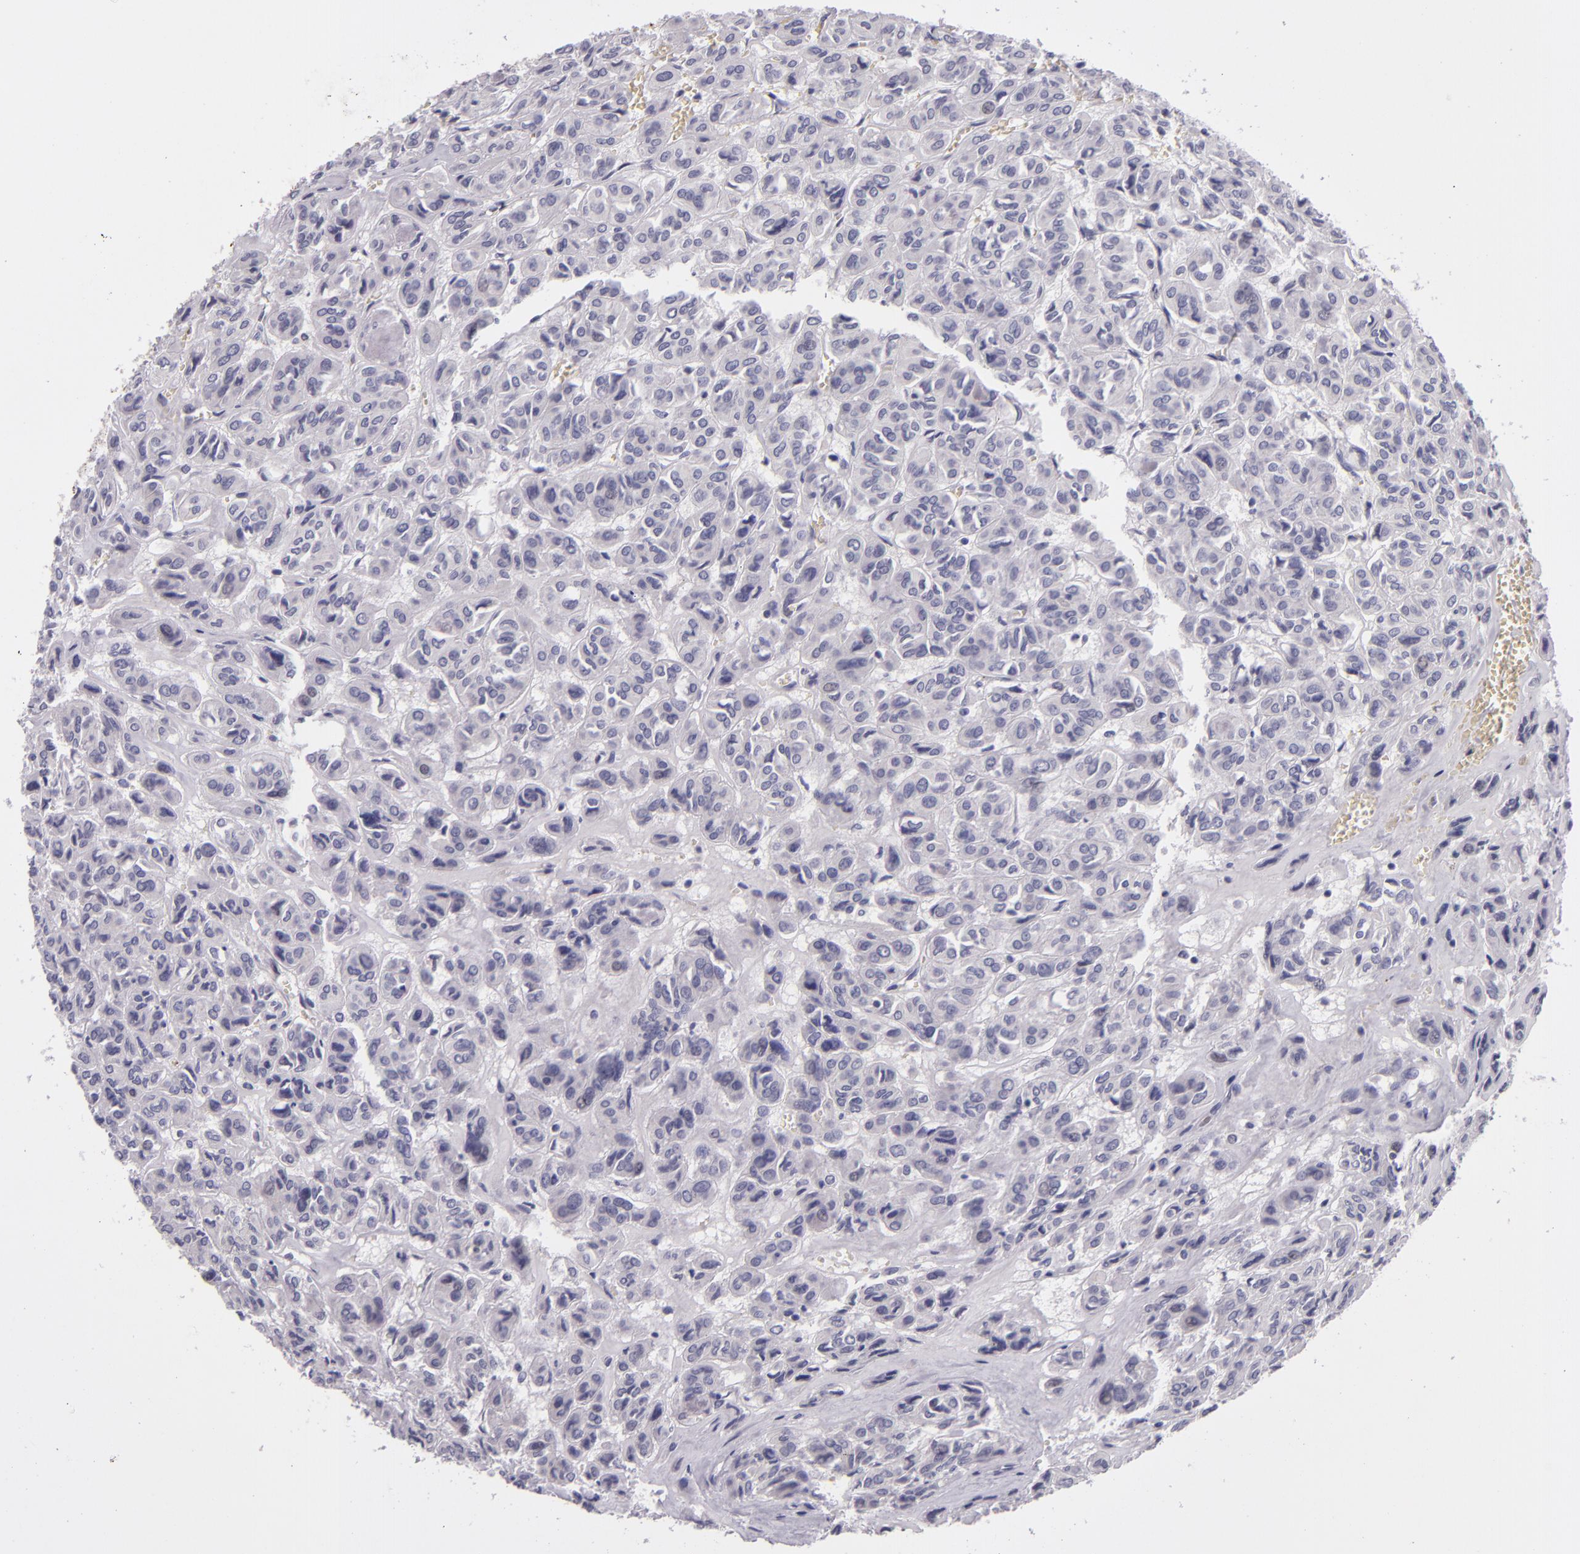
{"staining": {"intensity": "negative", "quantity": "none", "location": "none"}, "tissue": "thyroid cancer", "cell_type": "Tumor cells", "image_type": "cancer", "snomed": [{"axis": "morphology", "description": "Follicular adenoma carcinoma, NOS"}, {"axis": "topography", "description": "Thyroid gland"}], "caption": "A high-resolution photomicrograph shows immunohistochemistry staining of thyroid cancer (follicular adenoma carcinoma), which reveals no significant positivity in tumor cells.", "gene": "SNCB", "patient": {"sex": "female", "age": 71}}